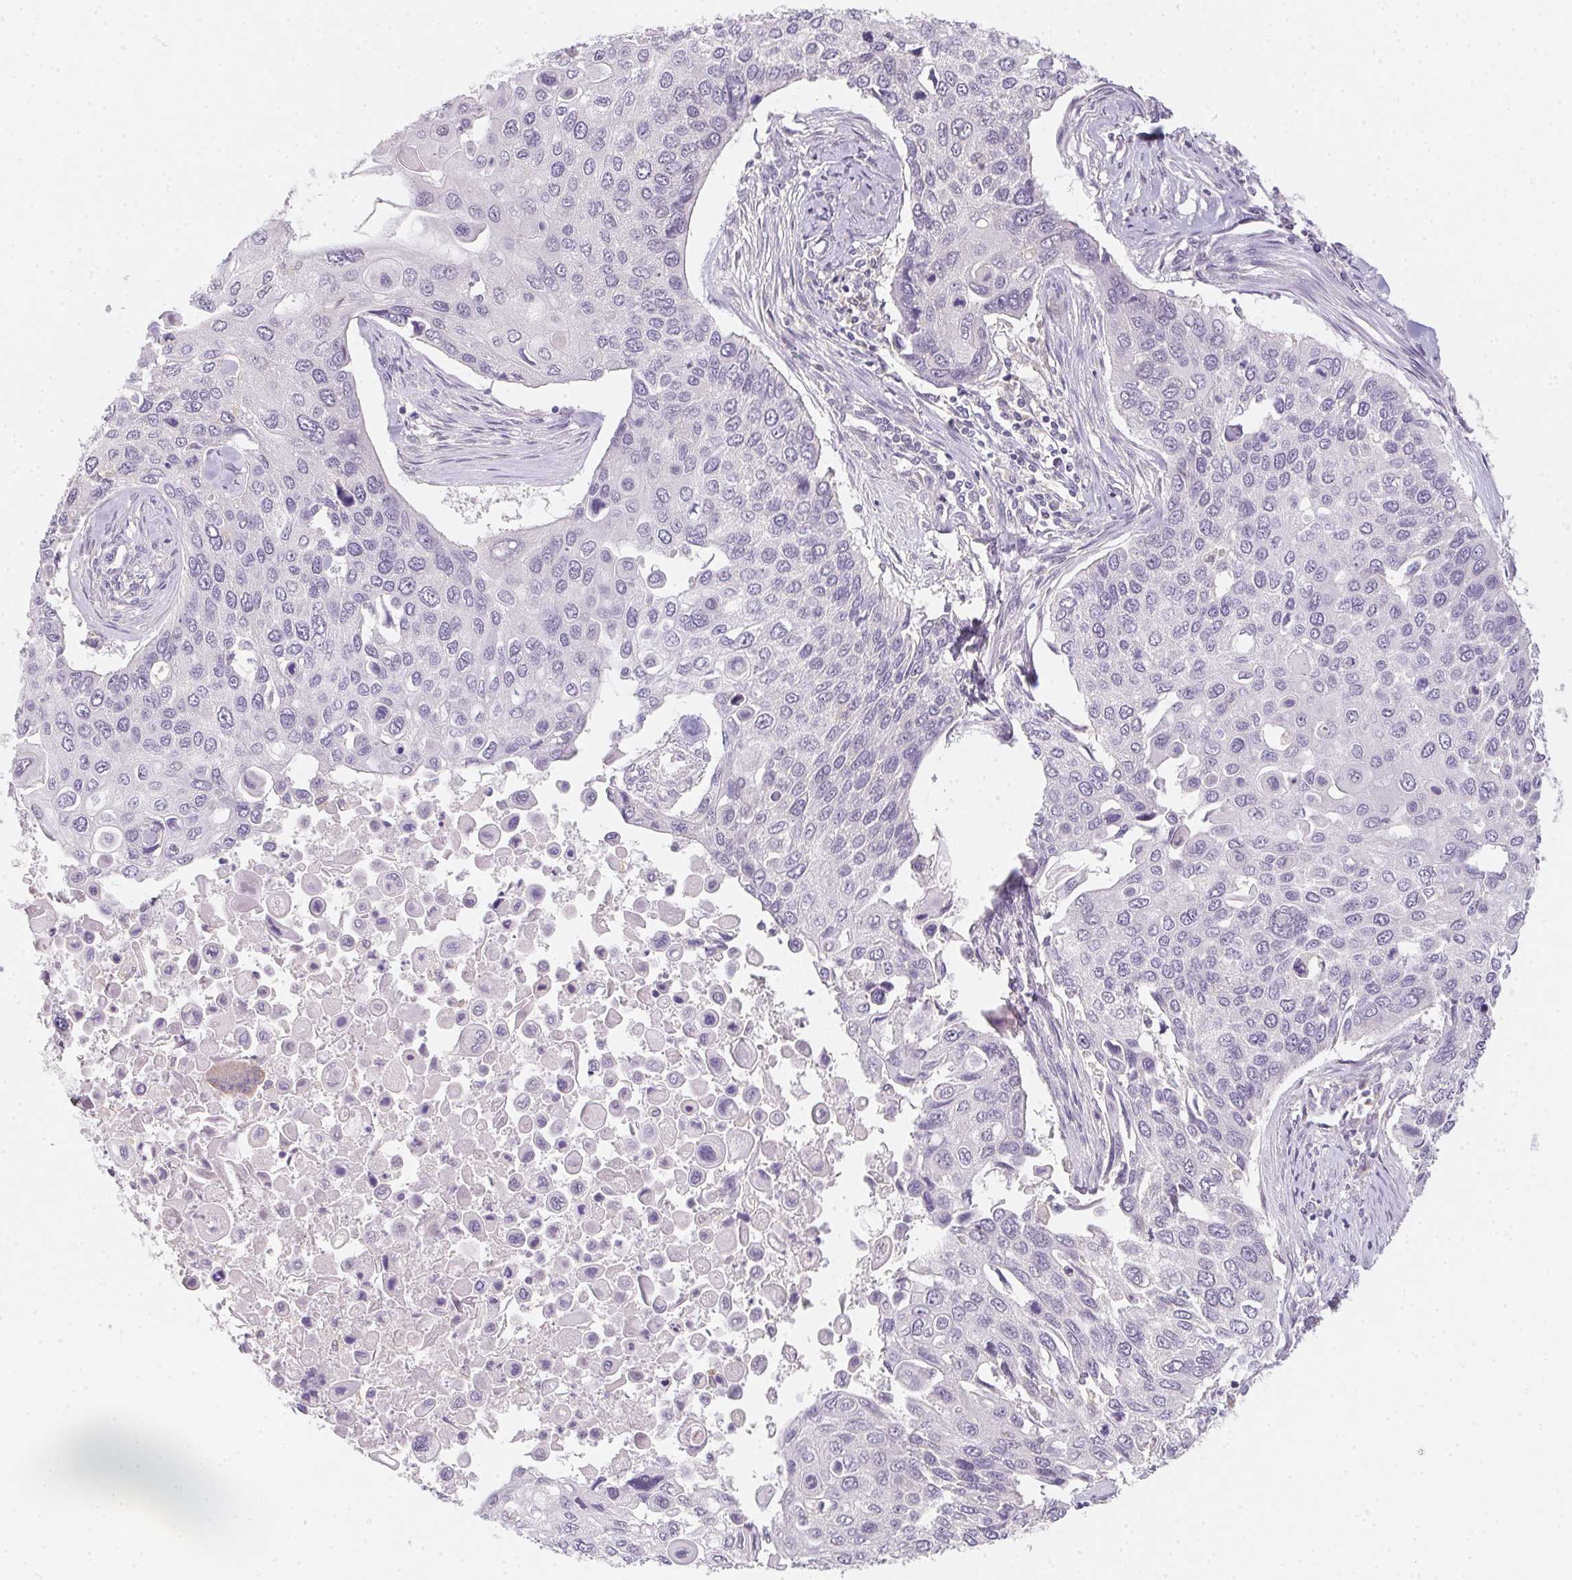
{"staining": {"intensity": "negative", "quantity": "none", "location": "none"}, "tissue": "lung cancer", "cell_type": "Tumor cells", "image_type": "cancer", "snomed": [{"axis": "morphology", "description": "Squamous cell carcinoma, NOS"}, {"axis": "morphology", "description": "Squamous cell carcinoma, metastatic, NOS"}, {"axis": "topography", "description": "Lung"}], "caption": "Squamous cell carcinoma (lung) was stained to show a protein in brown. There is no significant expression in tumor cells.", "gene": "SLC6A18", "patient": {"sex": "male", "age": 63}}